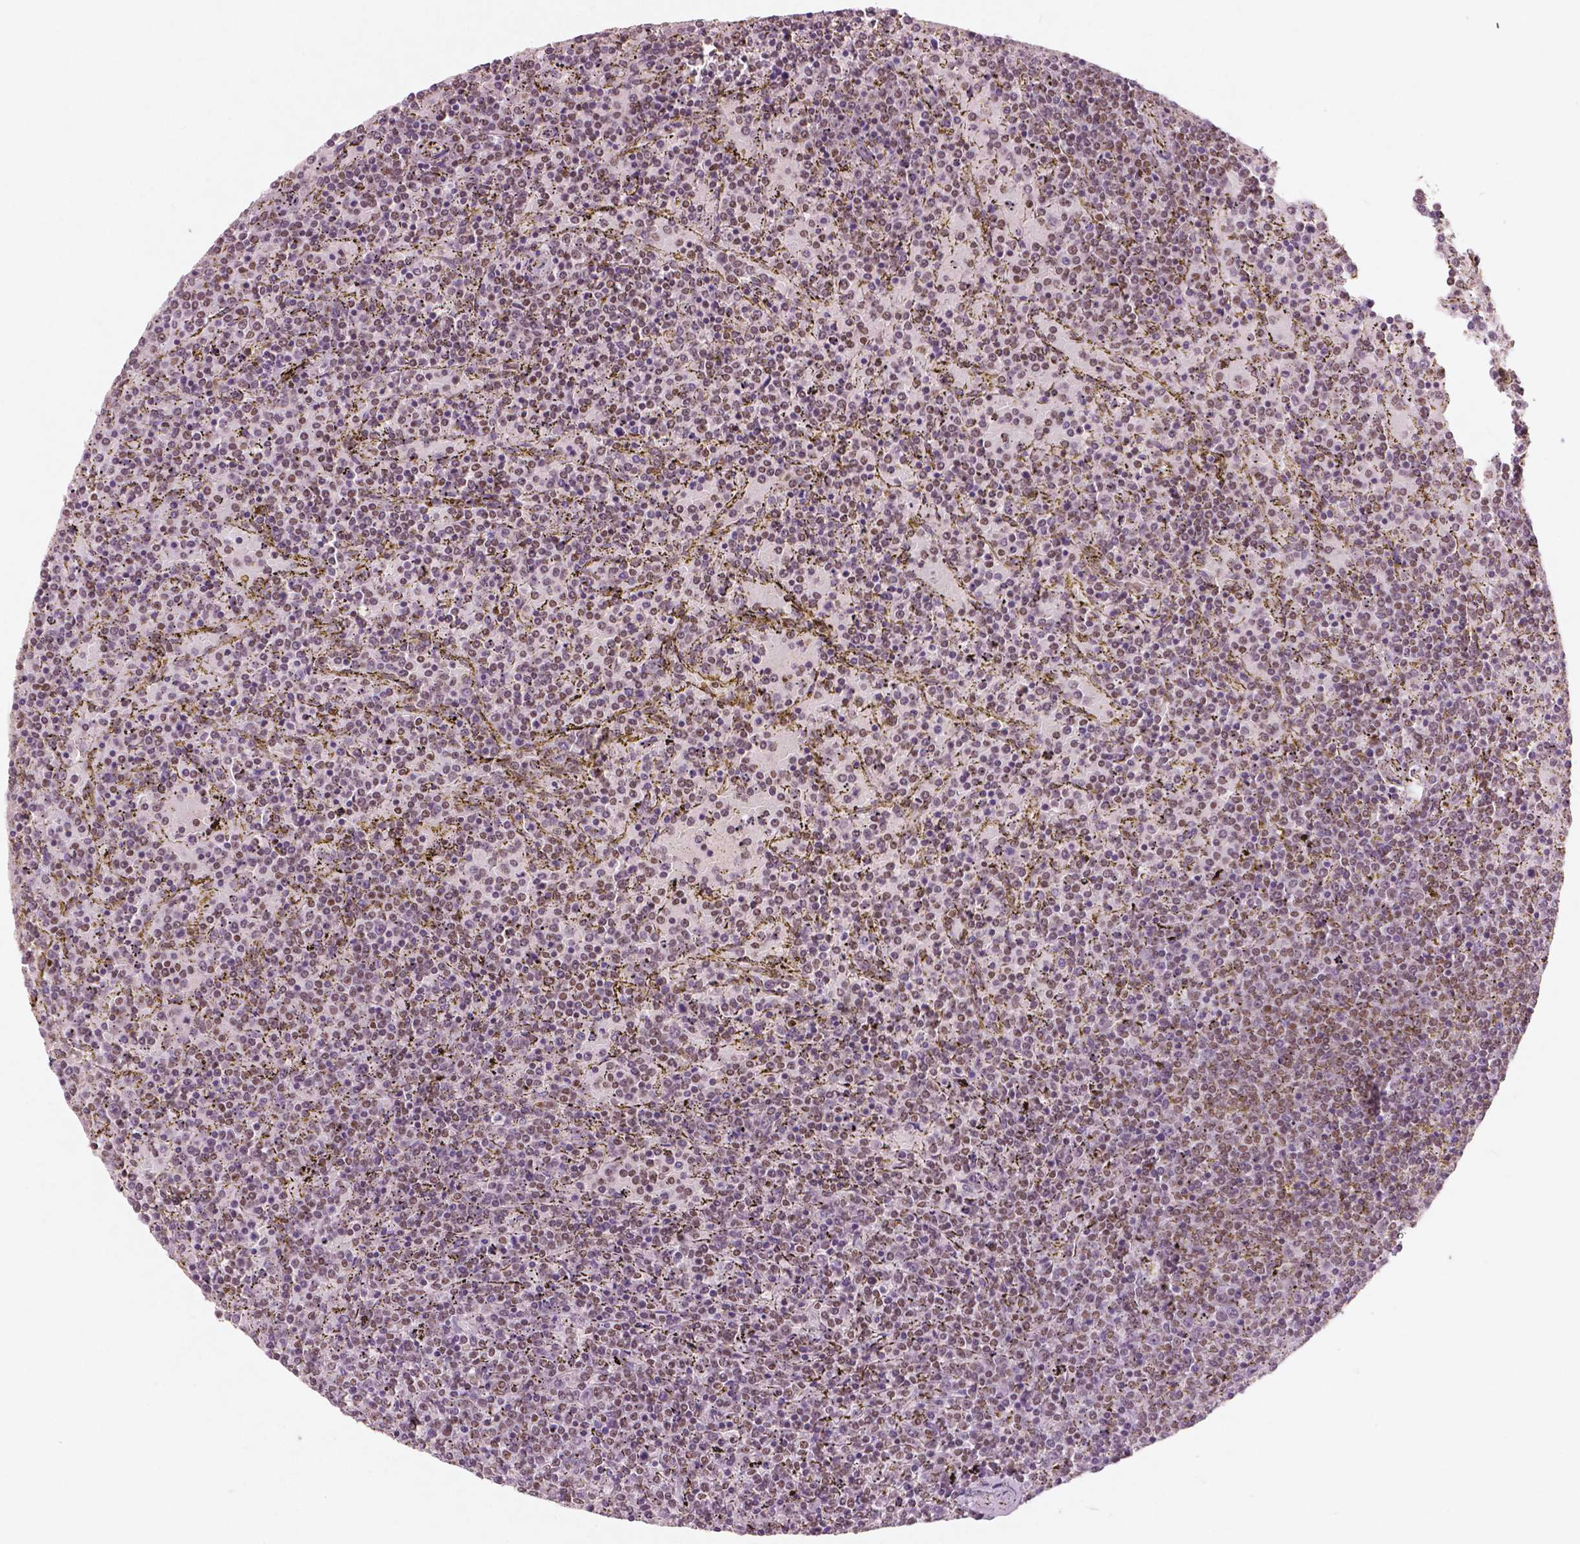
{"staining": {"intensity": "moderate", "quantity": ">75%", "location": "nuclear"}, "tissue": "lymphoma", "cell_type": "Tumor cells", "image_type": "cancer", "snomed": [{"axis": "morphology", "description": "Malignant lymphoma, non-Hodgkin's type, Low grade"}, {"axis": "topography", "description": "Spleen"}], "caption": "Moderate nuclear expression for a protein is present in about >75% of tumor cells of lymphoma using immunohistochemistry (IHC).", "gene": "BRD4", "patient": {"sex": "female", "age": 77}}